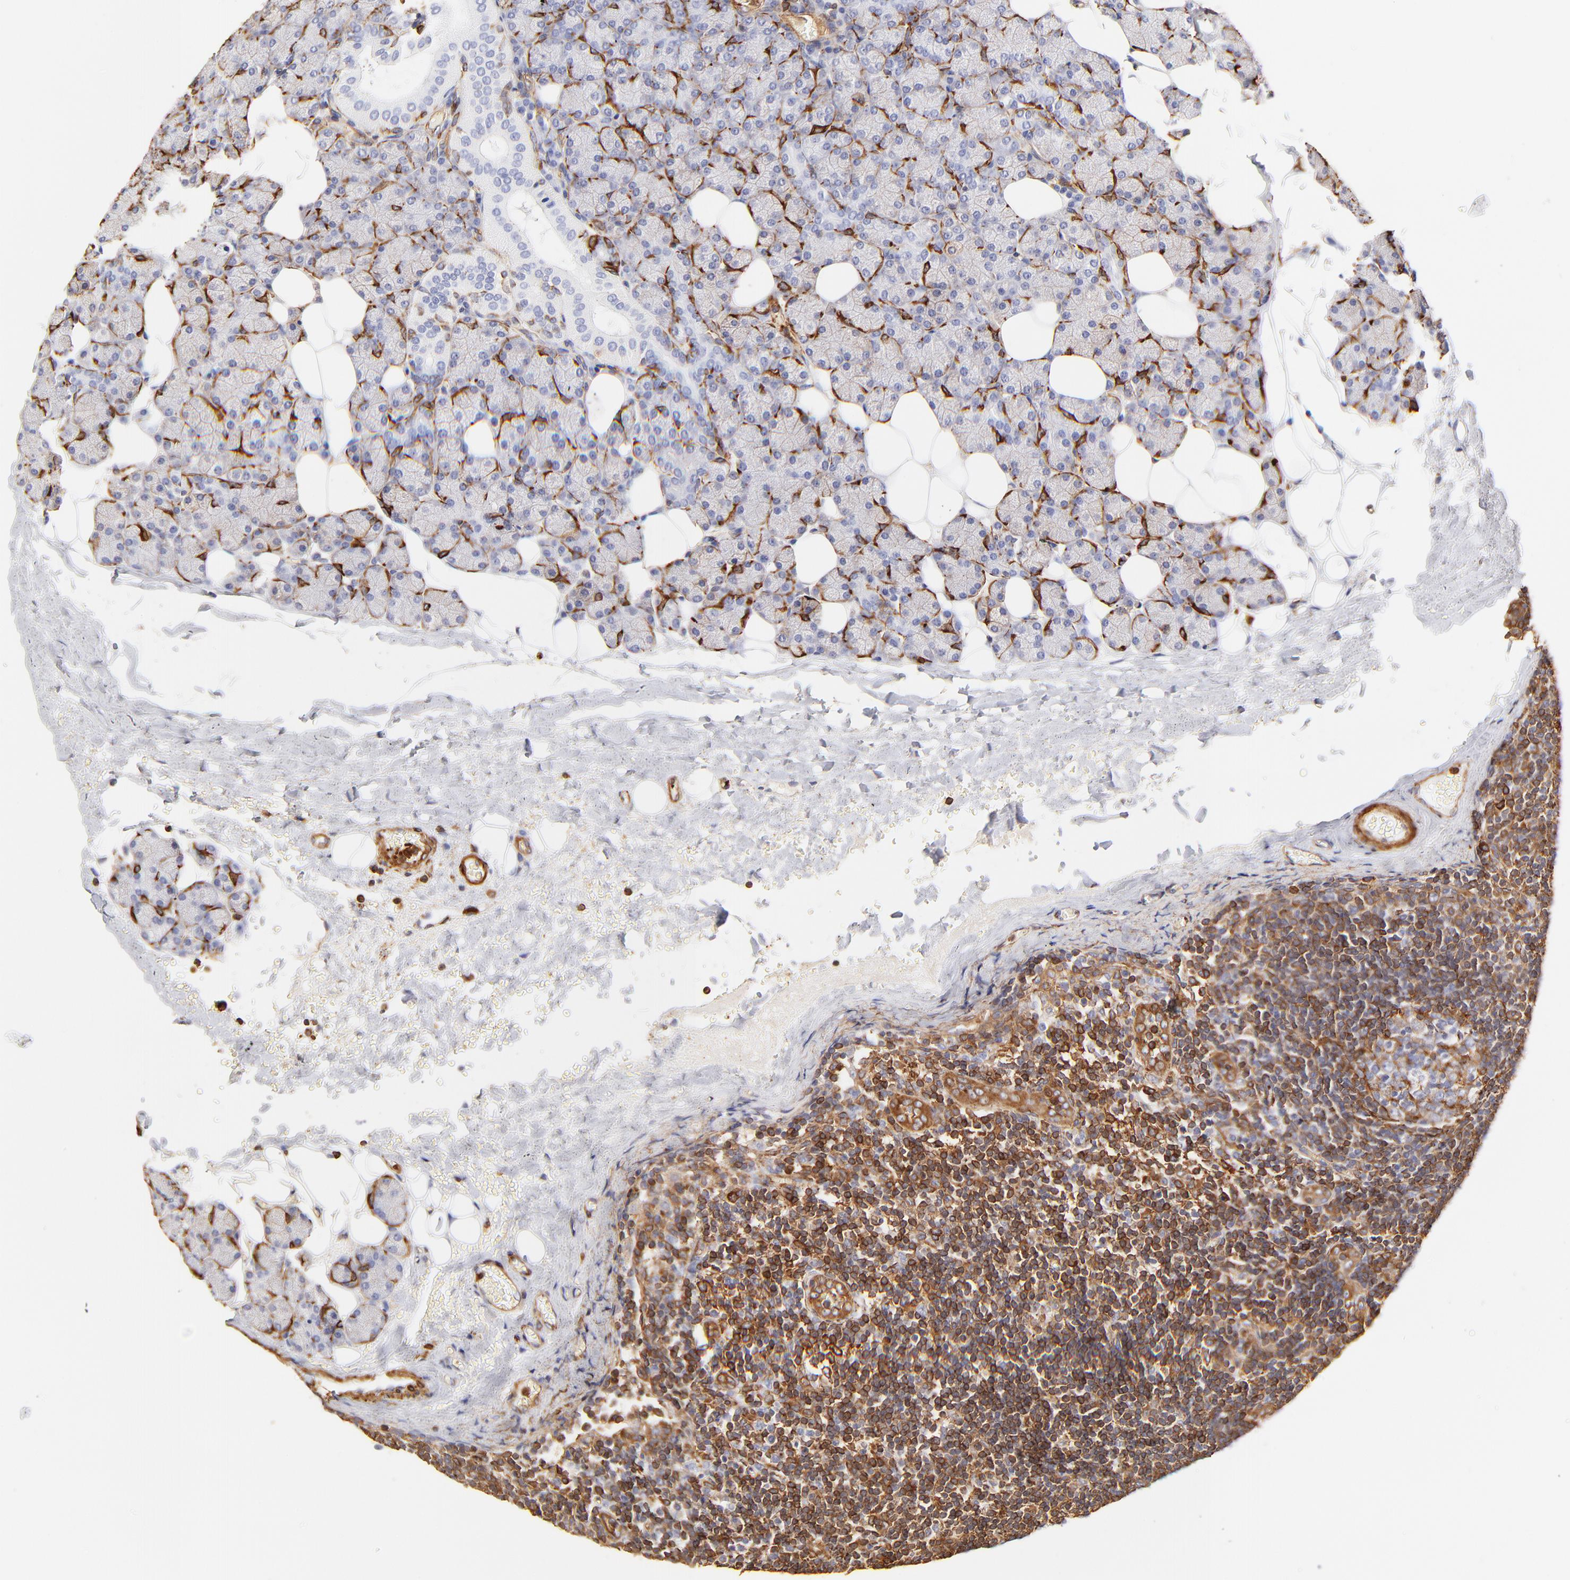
{"staining": {"intensity": "negative", "quantity": "none", "location": "none"}, "tissue": "lymph node", "cell_type": "Germinal center cells", "image_type": "normal", "snomed": [{"axis": "morphology", "description": "Normal tissue, NOS"}, {"axis": "topography", "description": "Lymph node"}, {"axis": "topography", "description": "Salivary gland"}], "caption": "Lymph node stained for a protein using immunohistochemistry (IHC) reveals no staining germinal center cells.", "gene": "FLNA", "patient": {"sex": "male", "age": 8}}